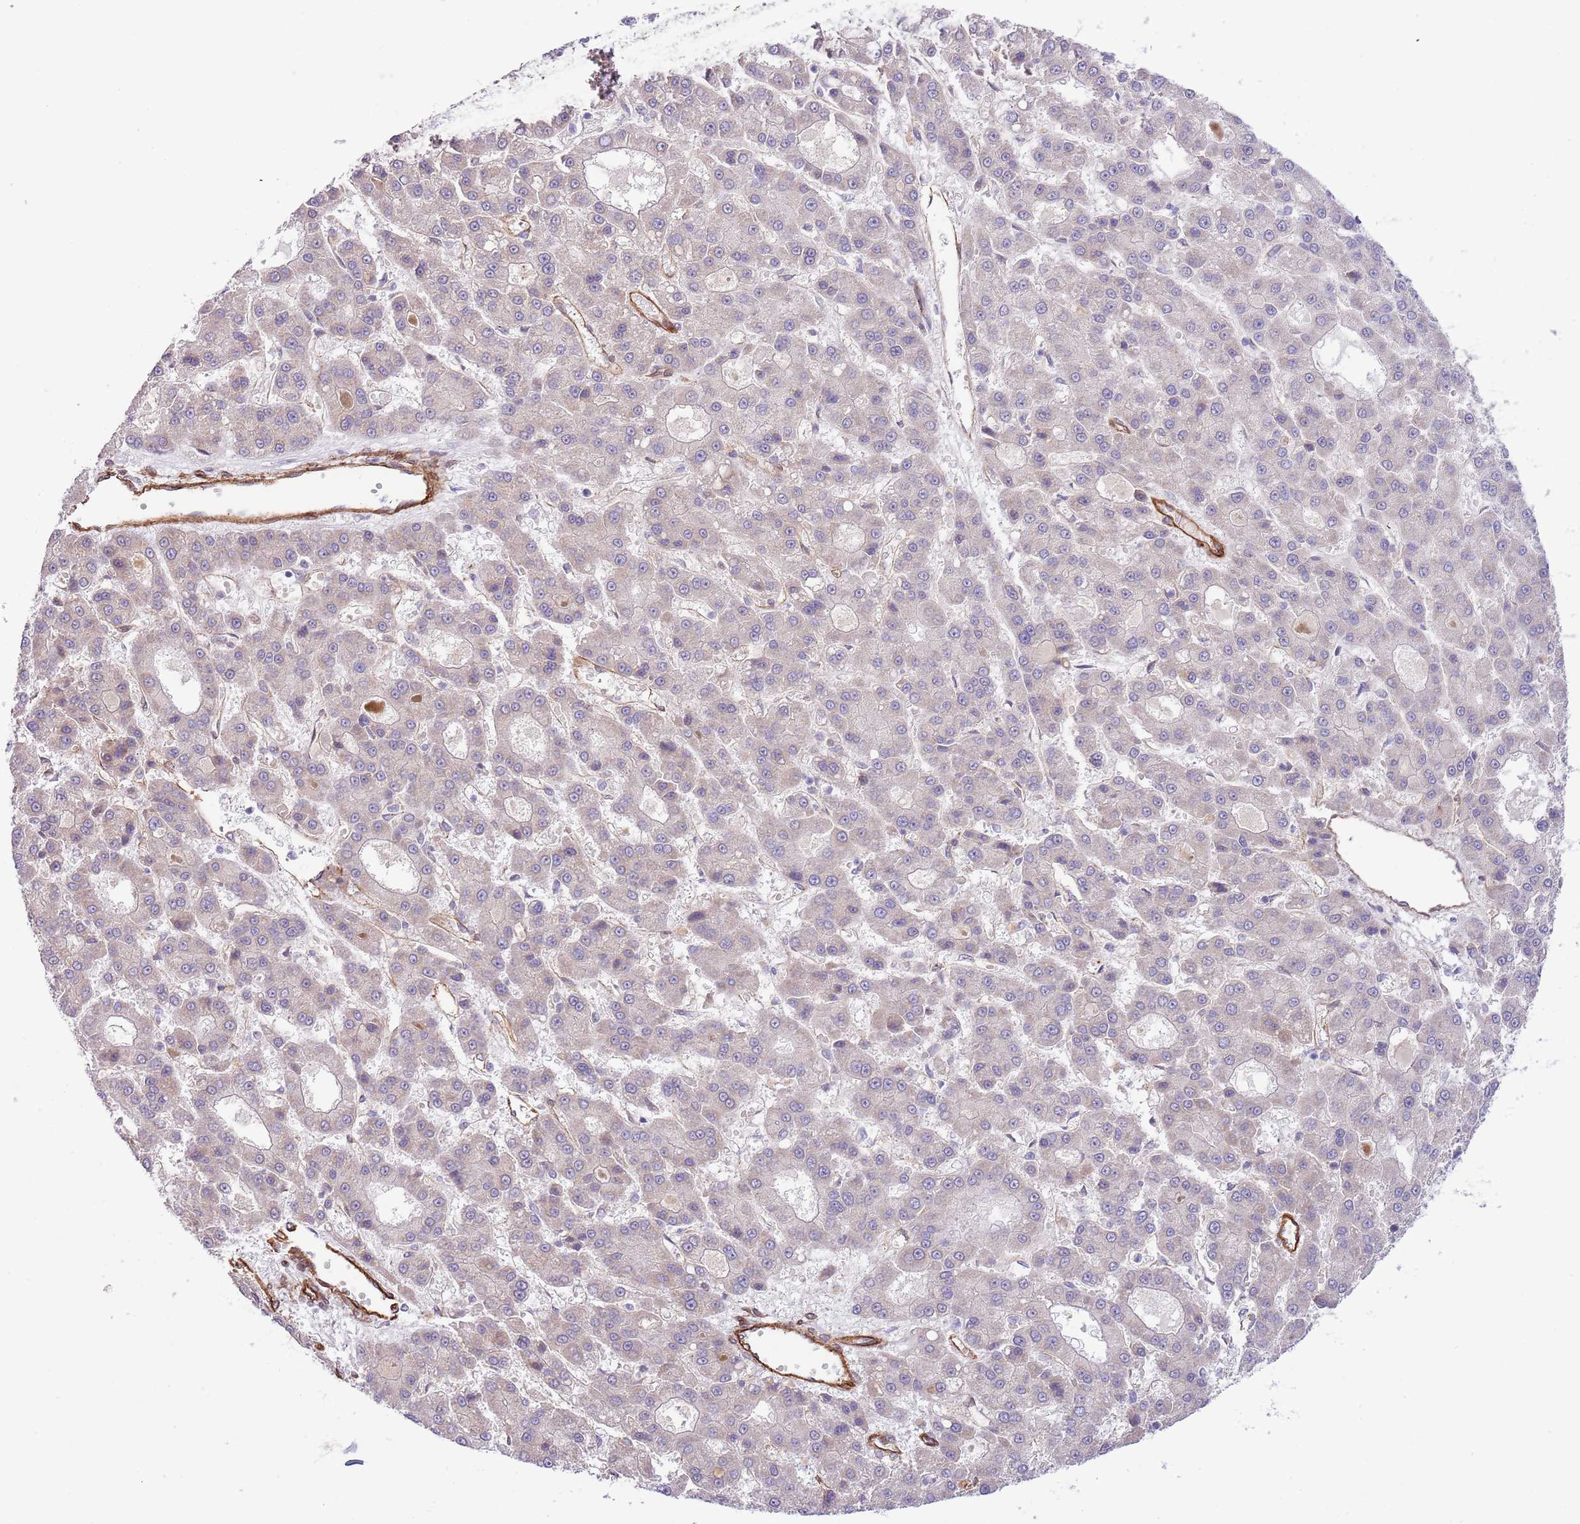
{"staining": {"intensity": "negative", "quantity": "none", "location": "none"}, "tissue": "liver cancer", "cell_type": "Tumor cells", "image_type": "cancer", "snomed": [{"axis": "morphology", "description": "Carcinoma, Hepatocellular, NOS"}, {"axis": "topography", "description": "Liver"}], "caption": "Immunohistochemical staining of liver hepatocellular carcinoma displays no significant expression in tumor cells. (DAB (3,3'-diaminobenzidine) immunohistochemistry visualized using brightfield microscopy, high magnification).", "gene": "NEK3", "patient": {"sex": "male", "age": 70}}